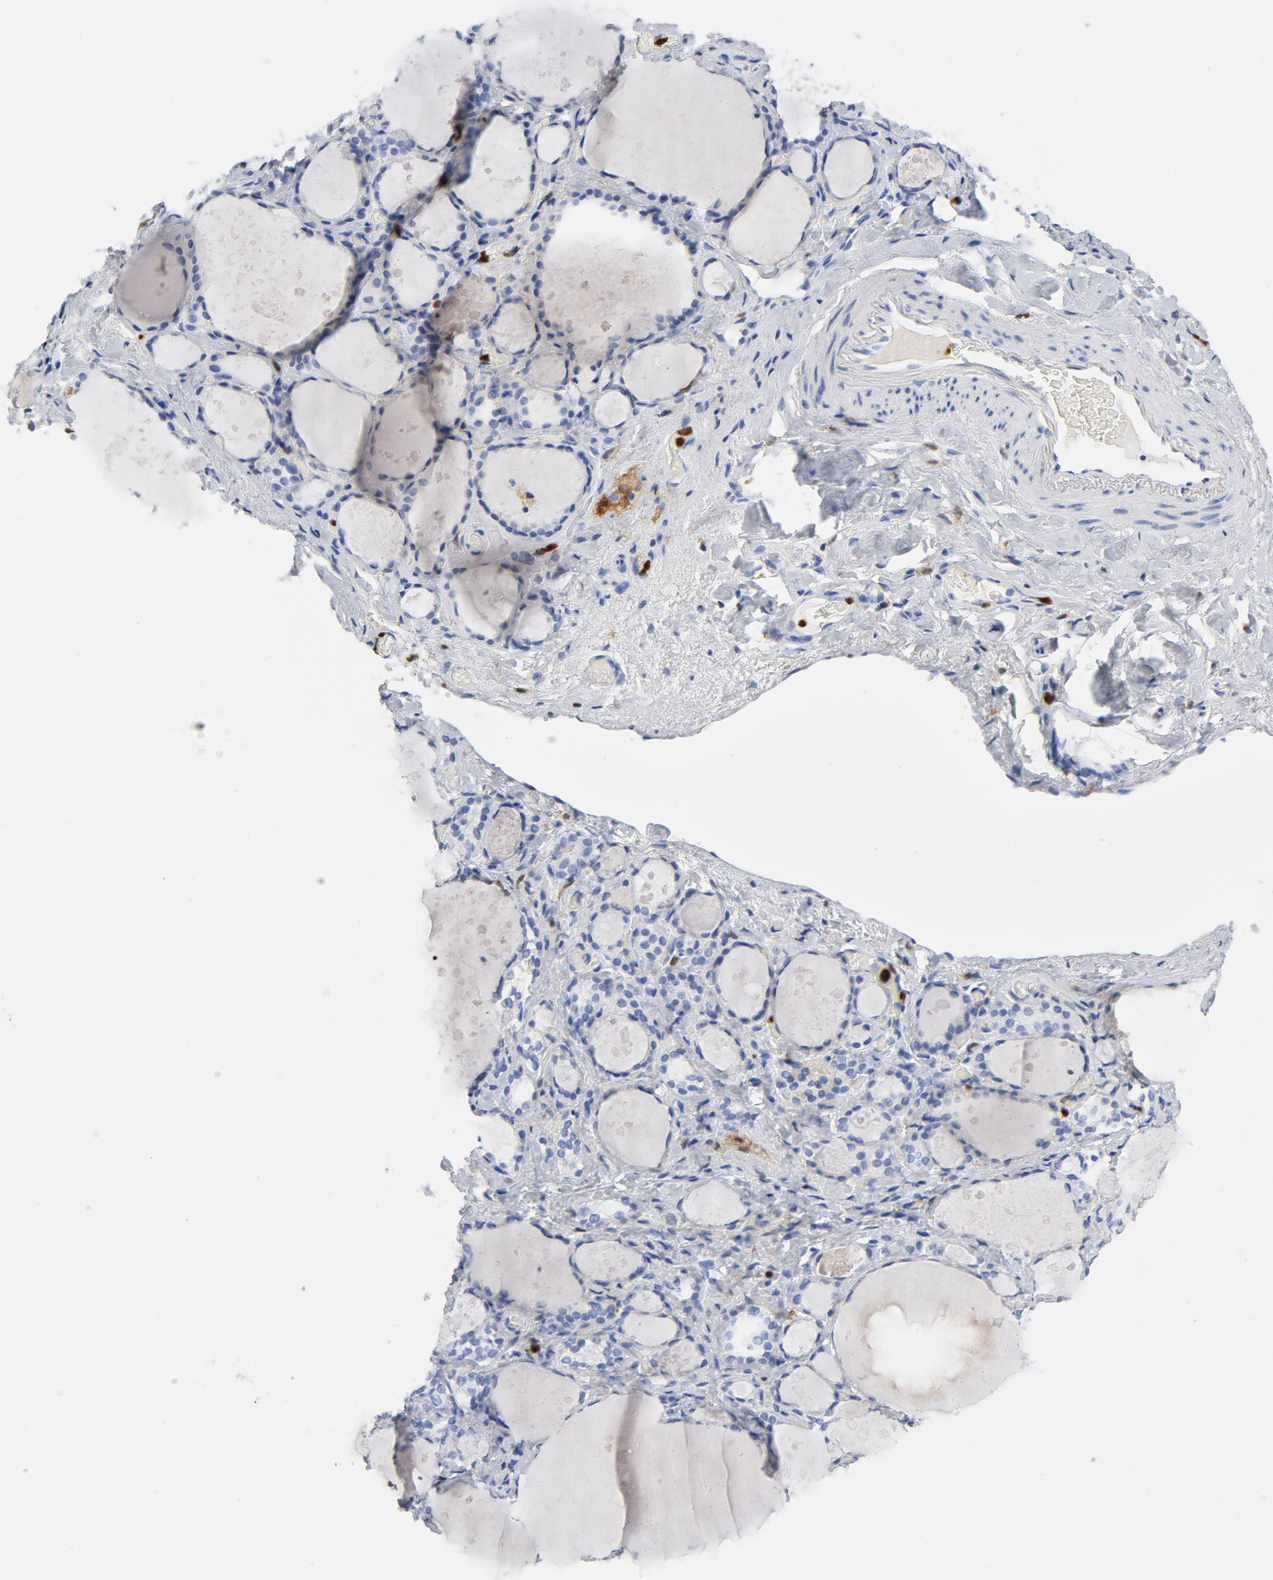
{"staining": {"intensity": "negative", "quantity": "none", "location": "none"}, "tissue": "thyroid gland", "cell_type": "Glandular cells", "image_type": "normal", "snomed": [{"axis": "morphology", "description": "Normal tissue, NOS"}, {"axis": "topography", "description": "Thyroid gland"}], "caption": "An IHC image of unremarkable thyroid gland is shown. There is no staining in glandular cells of thyroid gland. (DAB IHC with hematoxylin counter stain).", "gene": "NCF1", "patient": {"sex": "female", "age": 75}}